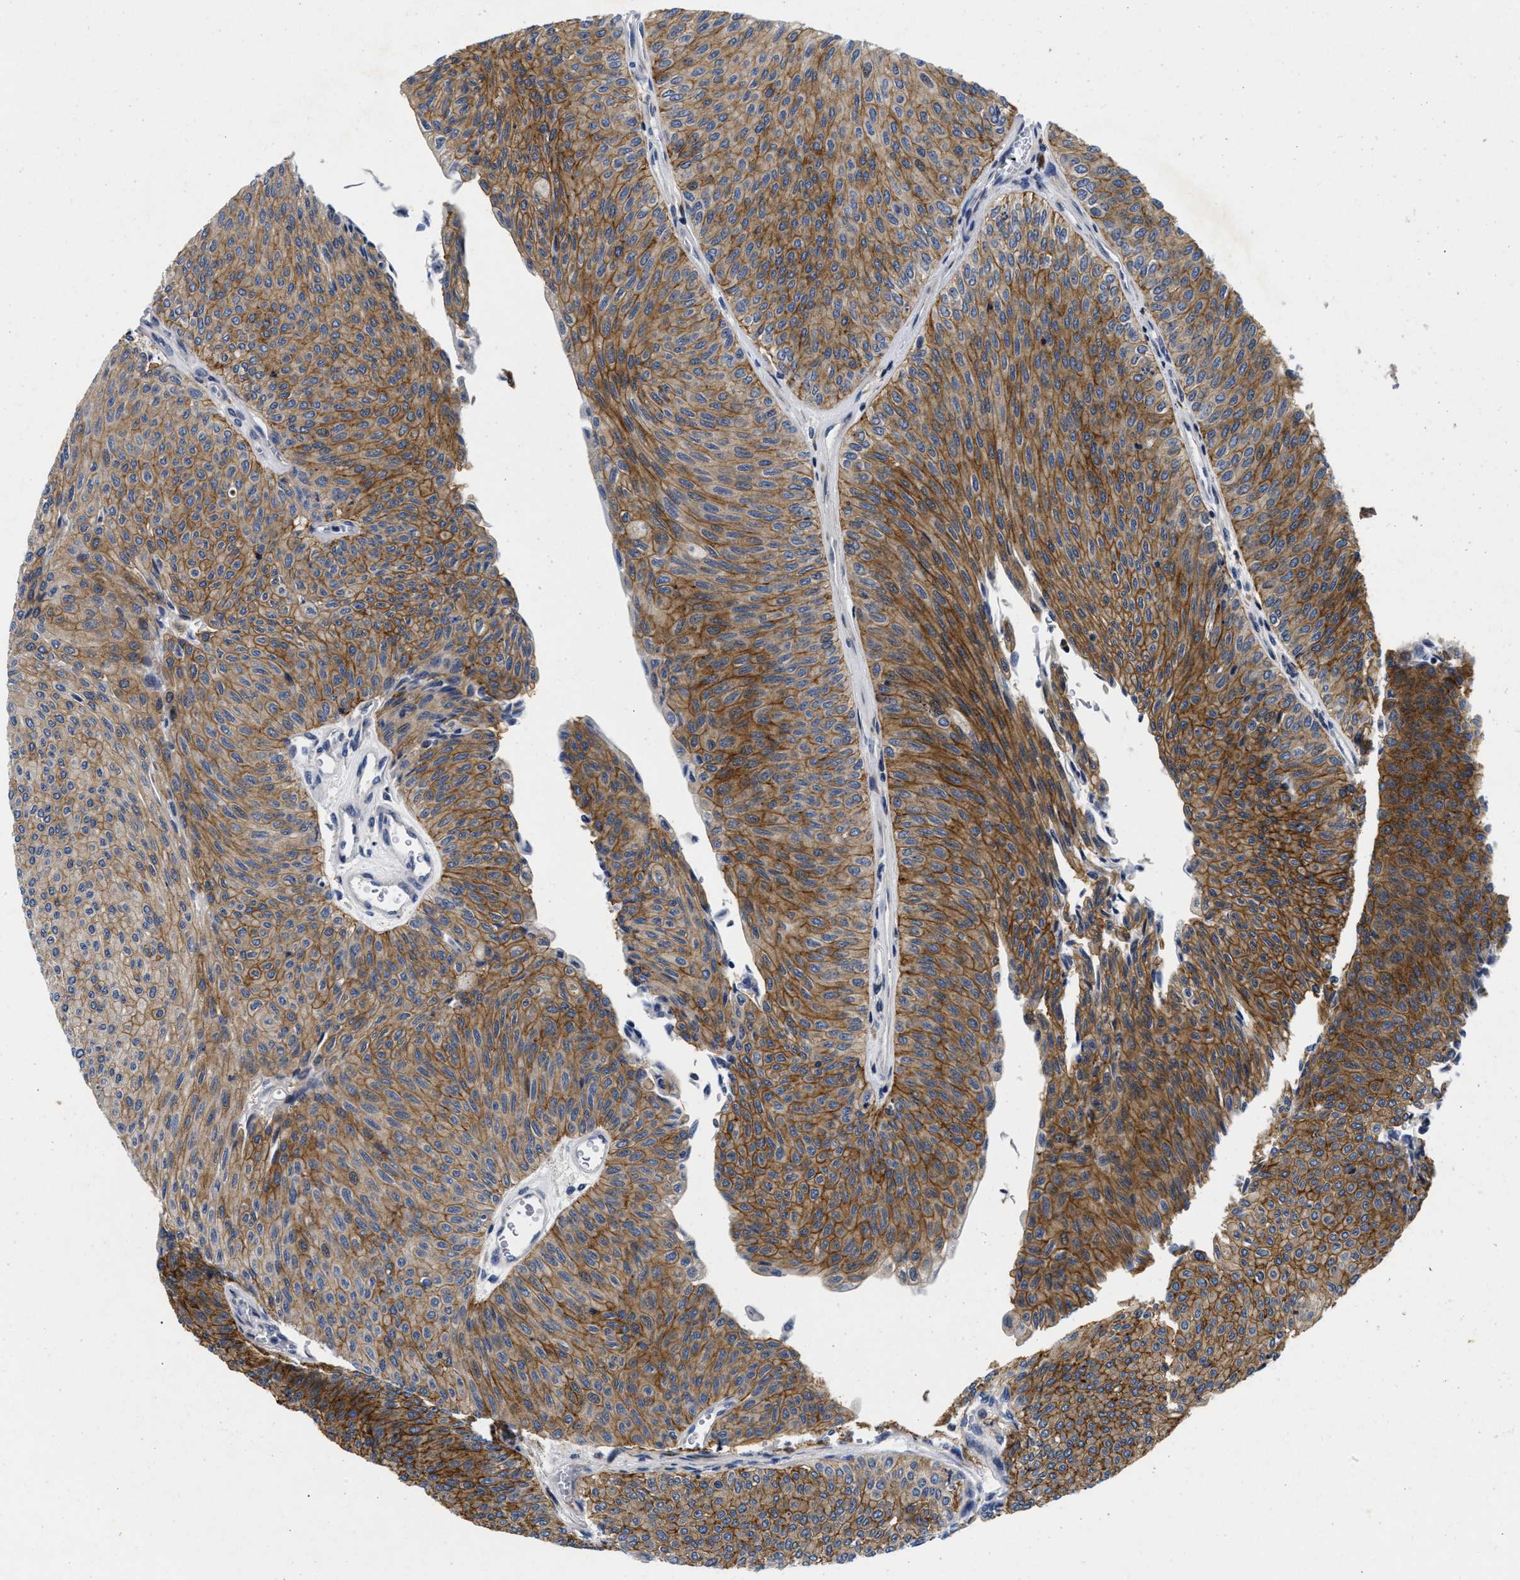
{"staining": {"intensity": "moderate", "quantity": ">75%", "location": "cytoplasmic/membranous"}, "tissue": "urothelial cancer", "cell_type": "Tumor cells", "image_type": "cancer", "snomed": [{"axis": "morphology", "description": "Urothelial carcinoma, Low grade"}, {"axis": "topography", "description": "Urinary bladder"}], "caption": "Tumor cells show medium levels of moderate cytoplasmic/membranous expression in about >75% of cells in human low-grade urothelial carcinoma.", "gene": "LAD1", "patient": {"sex": "male", "age": 78}}